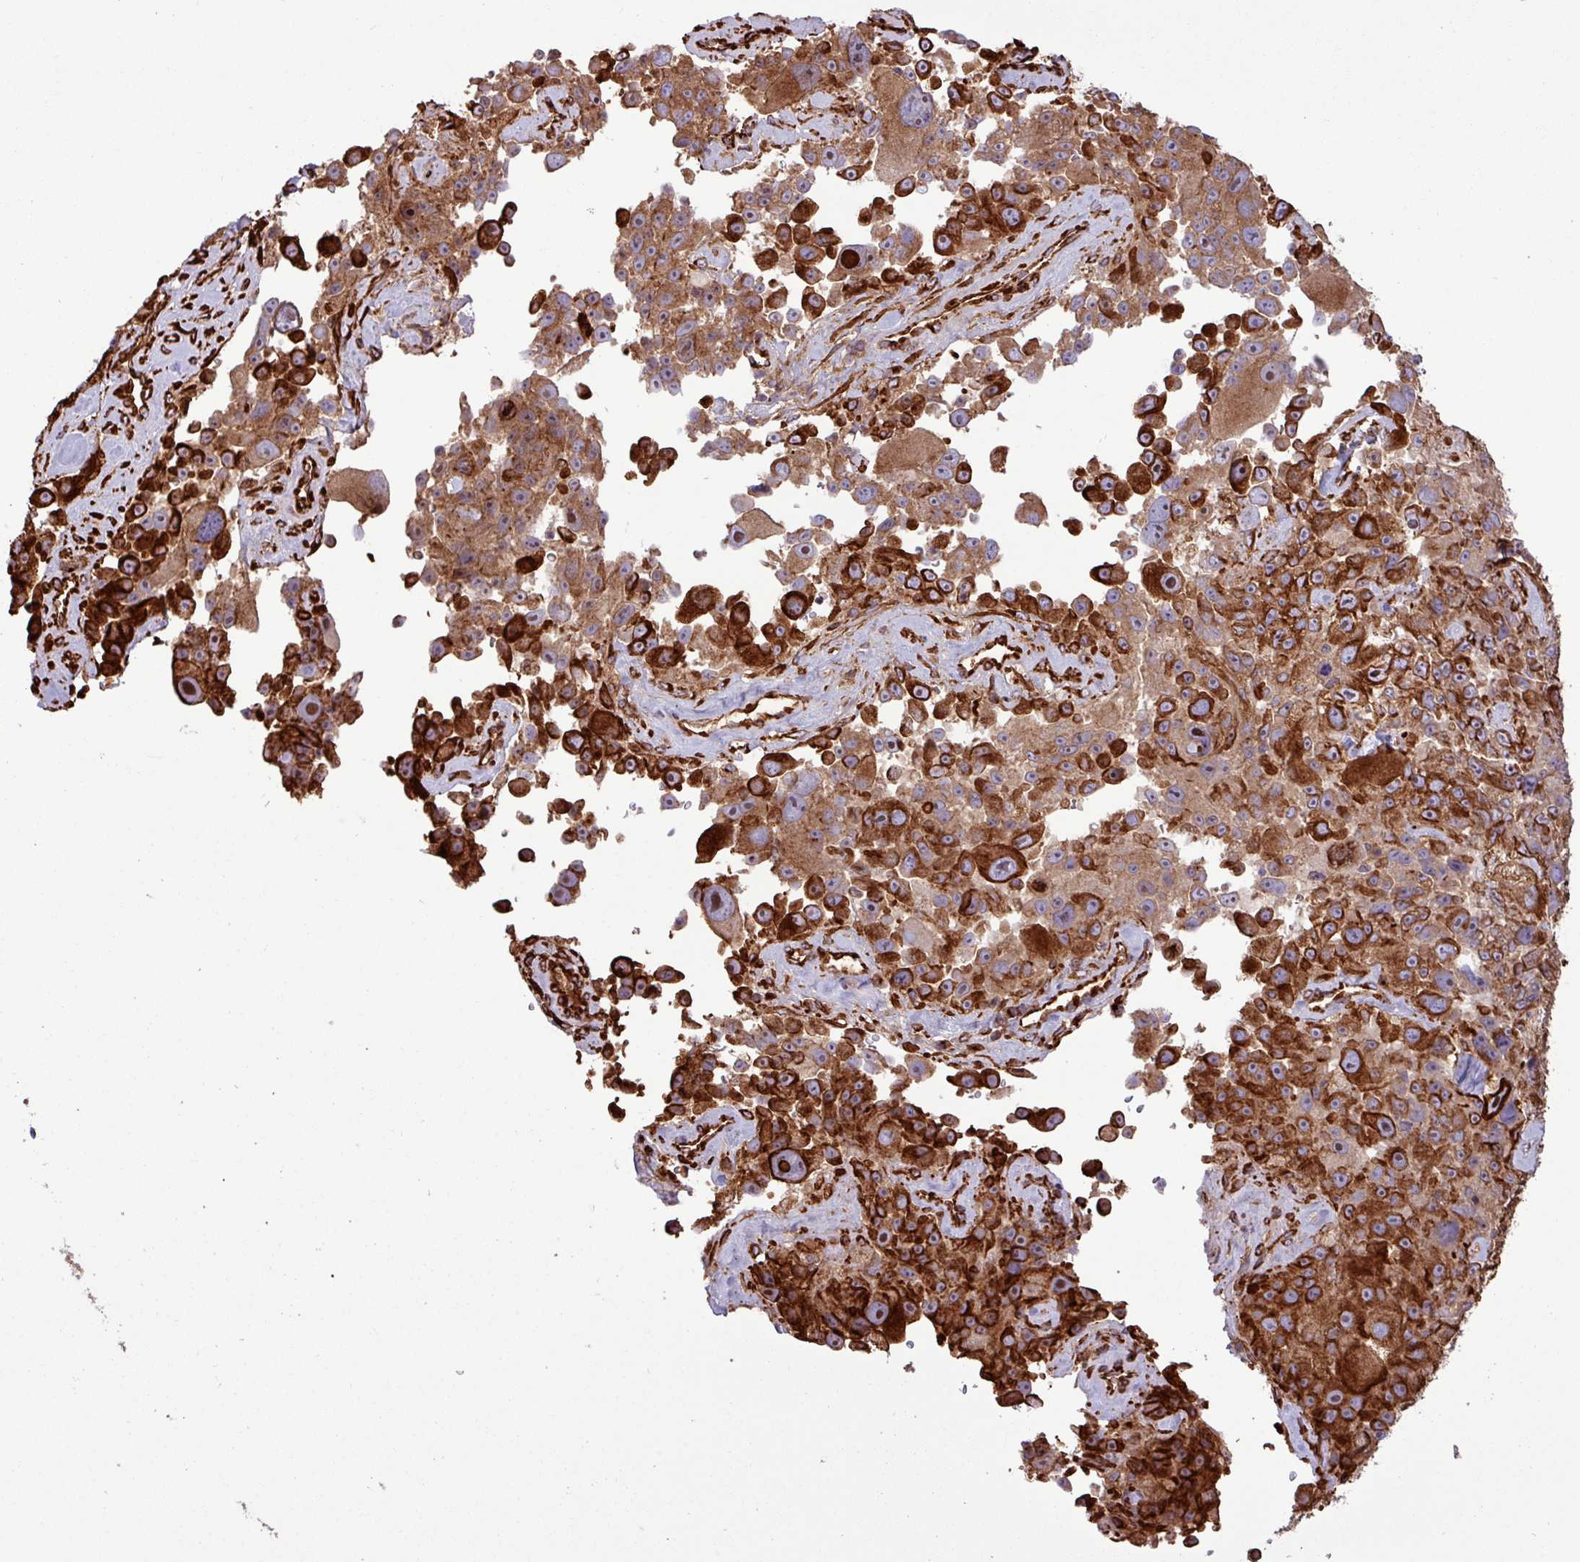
{"staining": {"intensity": "strong", "quantity": ">75%", "location": "cytoplasmic/membranous,nuclear"}, "tissue": "melanoma", "cell_type": "Tumor cells", "image_type": "cancer", "snomed": [{"axis": "morphology", "description": "Malignant melanoma, Metastatic site"}, {"axis": "topography", "description": "Lymph node"}], "caption": "Strong cytoplasmic/membranous and nuclear protein expression is appreciated in about >75% of tumor cells in malignant melanoma (metastatic site).", "gene": "ZNF300", "patient": {"sex": "male", "age": 62}}